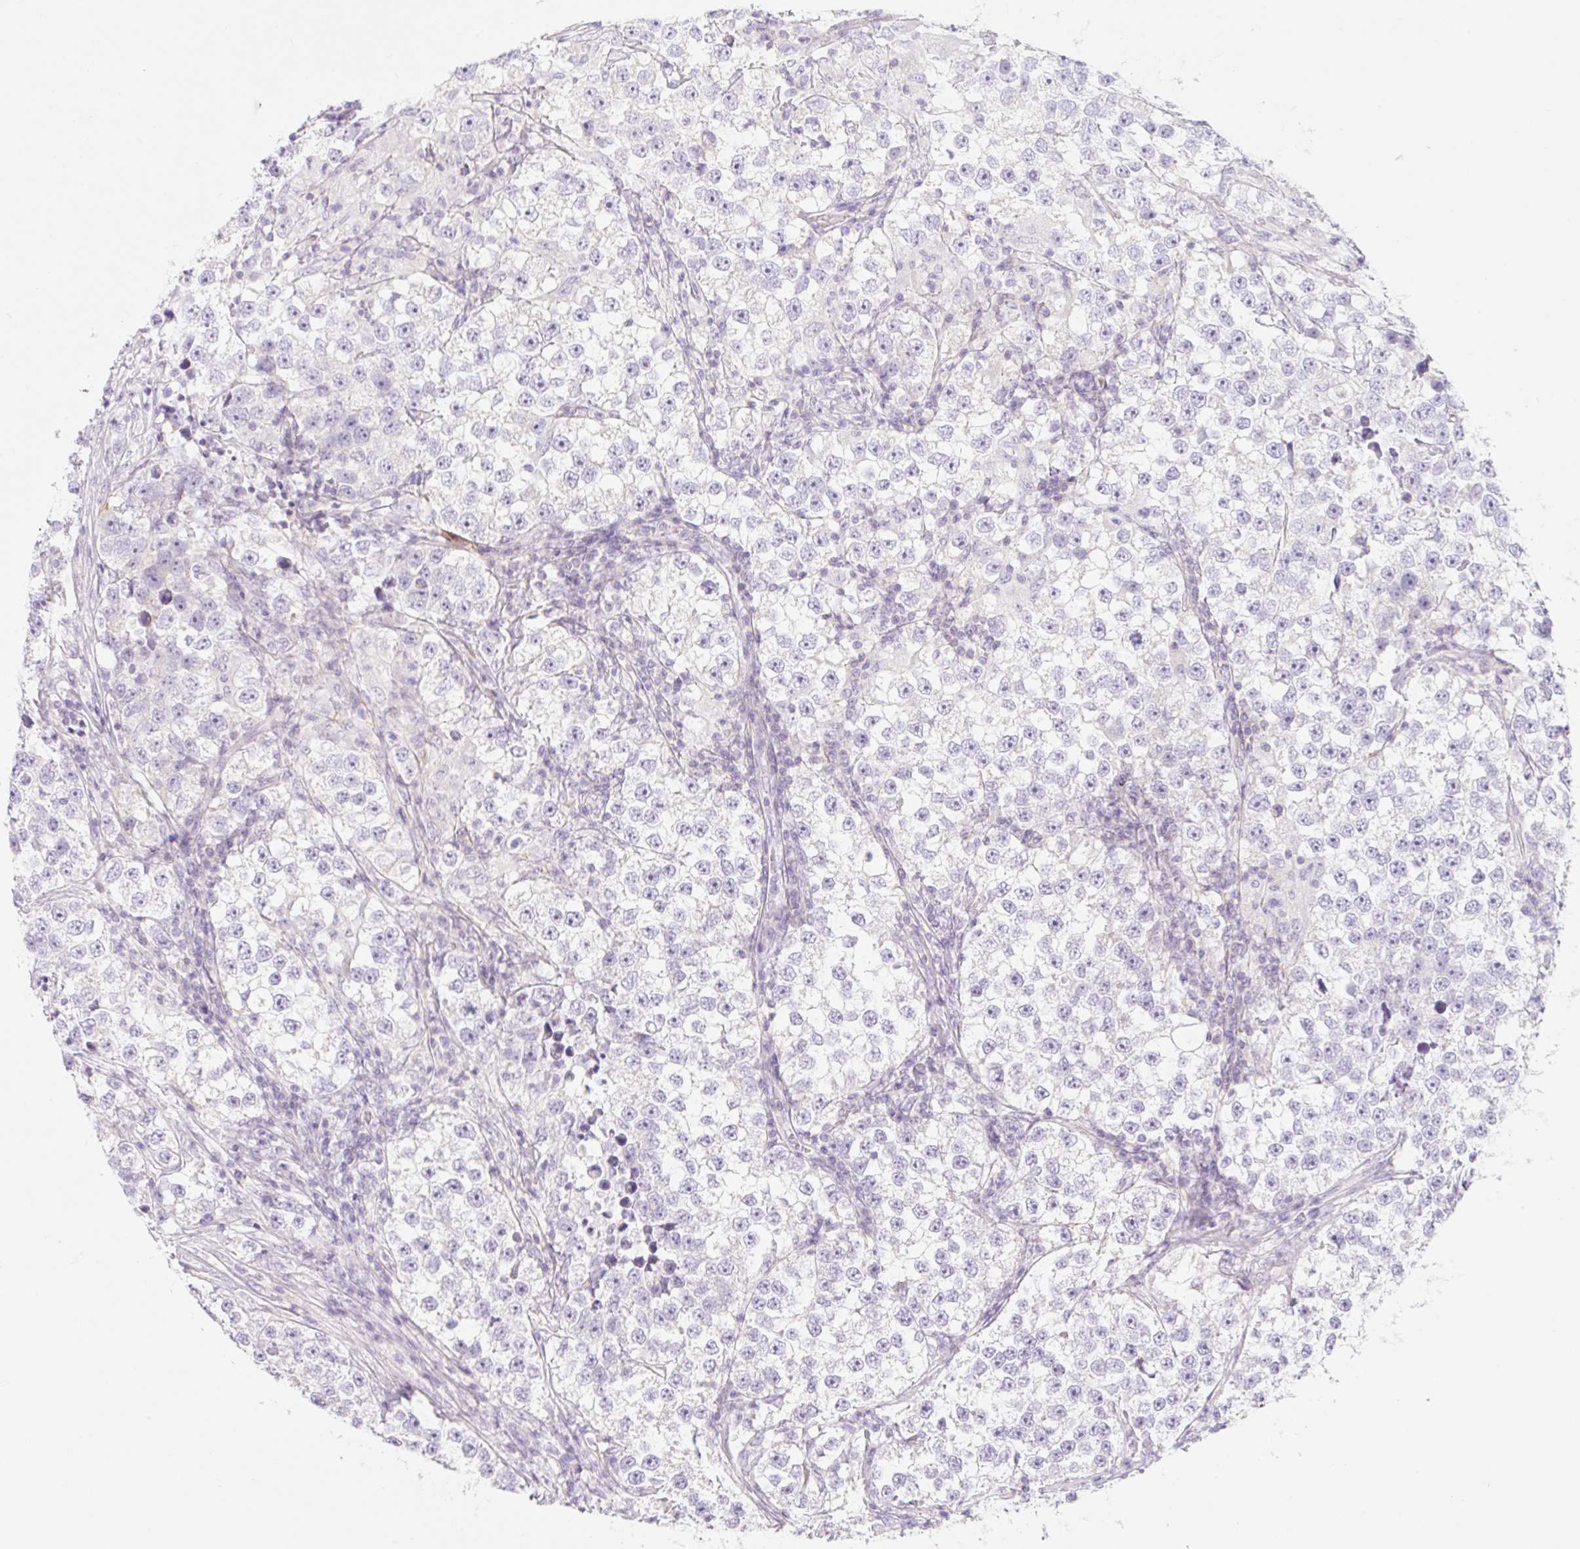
{"staining": {"intensity": "negative", "quantity": "none", "location": "none"}, "tissue": "testis cancer", "cell_type": "Tumor cells", "image_type": "cancer", "snomed": [{"axis": "morphology", "description": "Seminoma, NOS"}, {"axis": "topography", "description": "Testis"}], "caption": "Testis seminoma was stained to show a protein in brown. There is no significant positivity in tumor cells.", "gene": "LYVE1", "patient": {"sex": "male", "age": 46}}